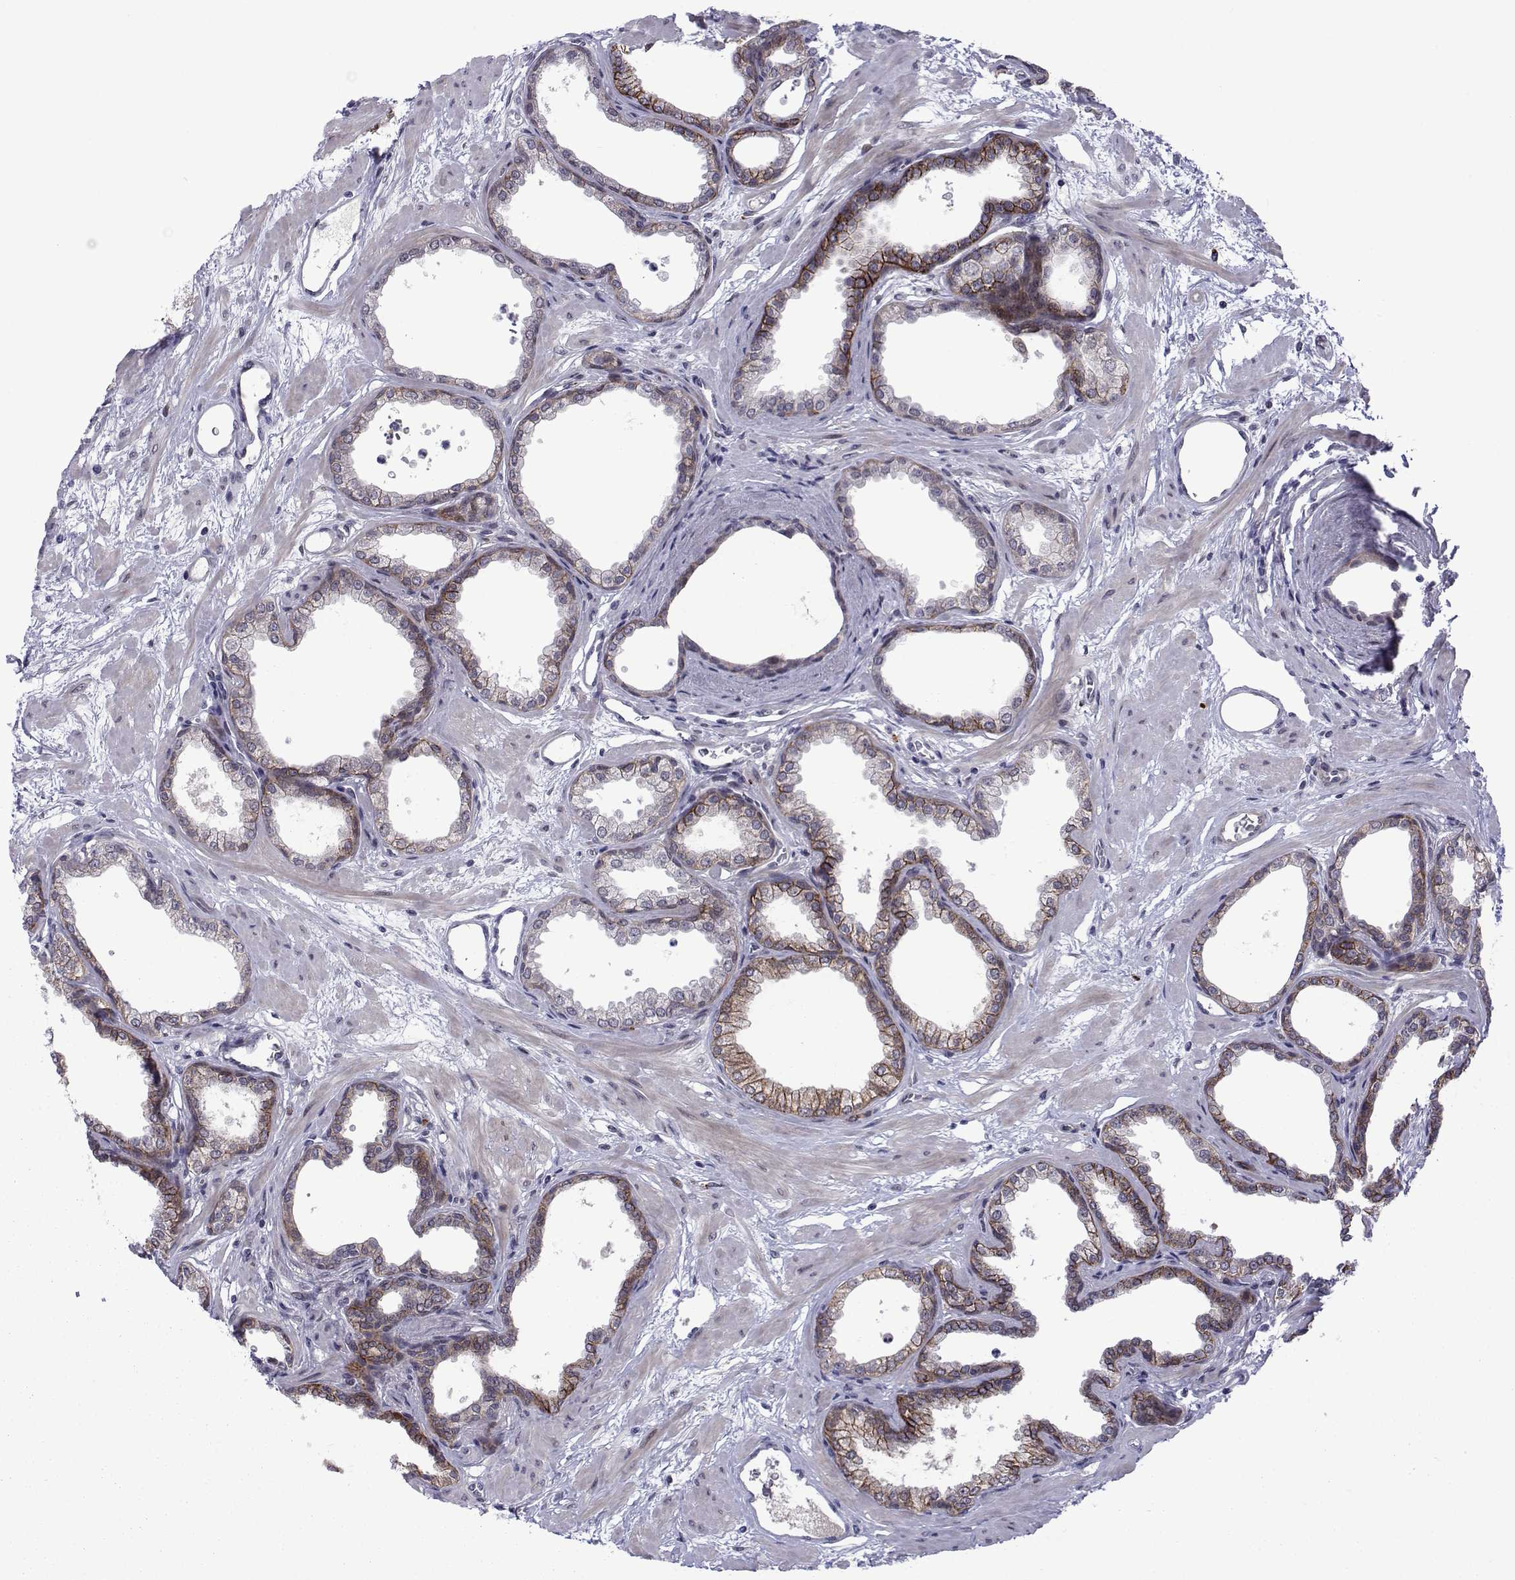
{"staining": {"intensity": "weak", "quantity": "25%-75%", "location": "cytoplasmic/membranous,nuclear"}, "tissue": "prostate", "cell_type": "Glandular cells", "image_type": "normal", "snomed": [{"axis": "morphology", "description": "Normal tissue, NOS"}, {"axis": "topography", "description": "Prostate"}], "caption": "A brown stain labels weak cytoplasmic/membranous,nuclear expression of a protein in glandular cells of normal human prostate.", "gene": "EFCAB3", "patient": {"sex": "male", "age": 37}}